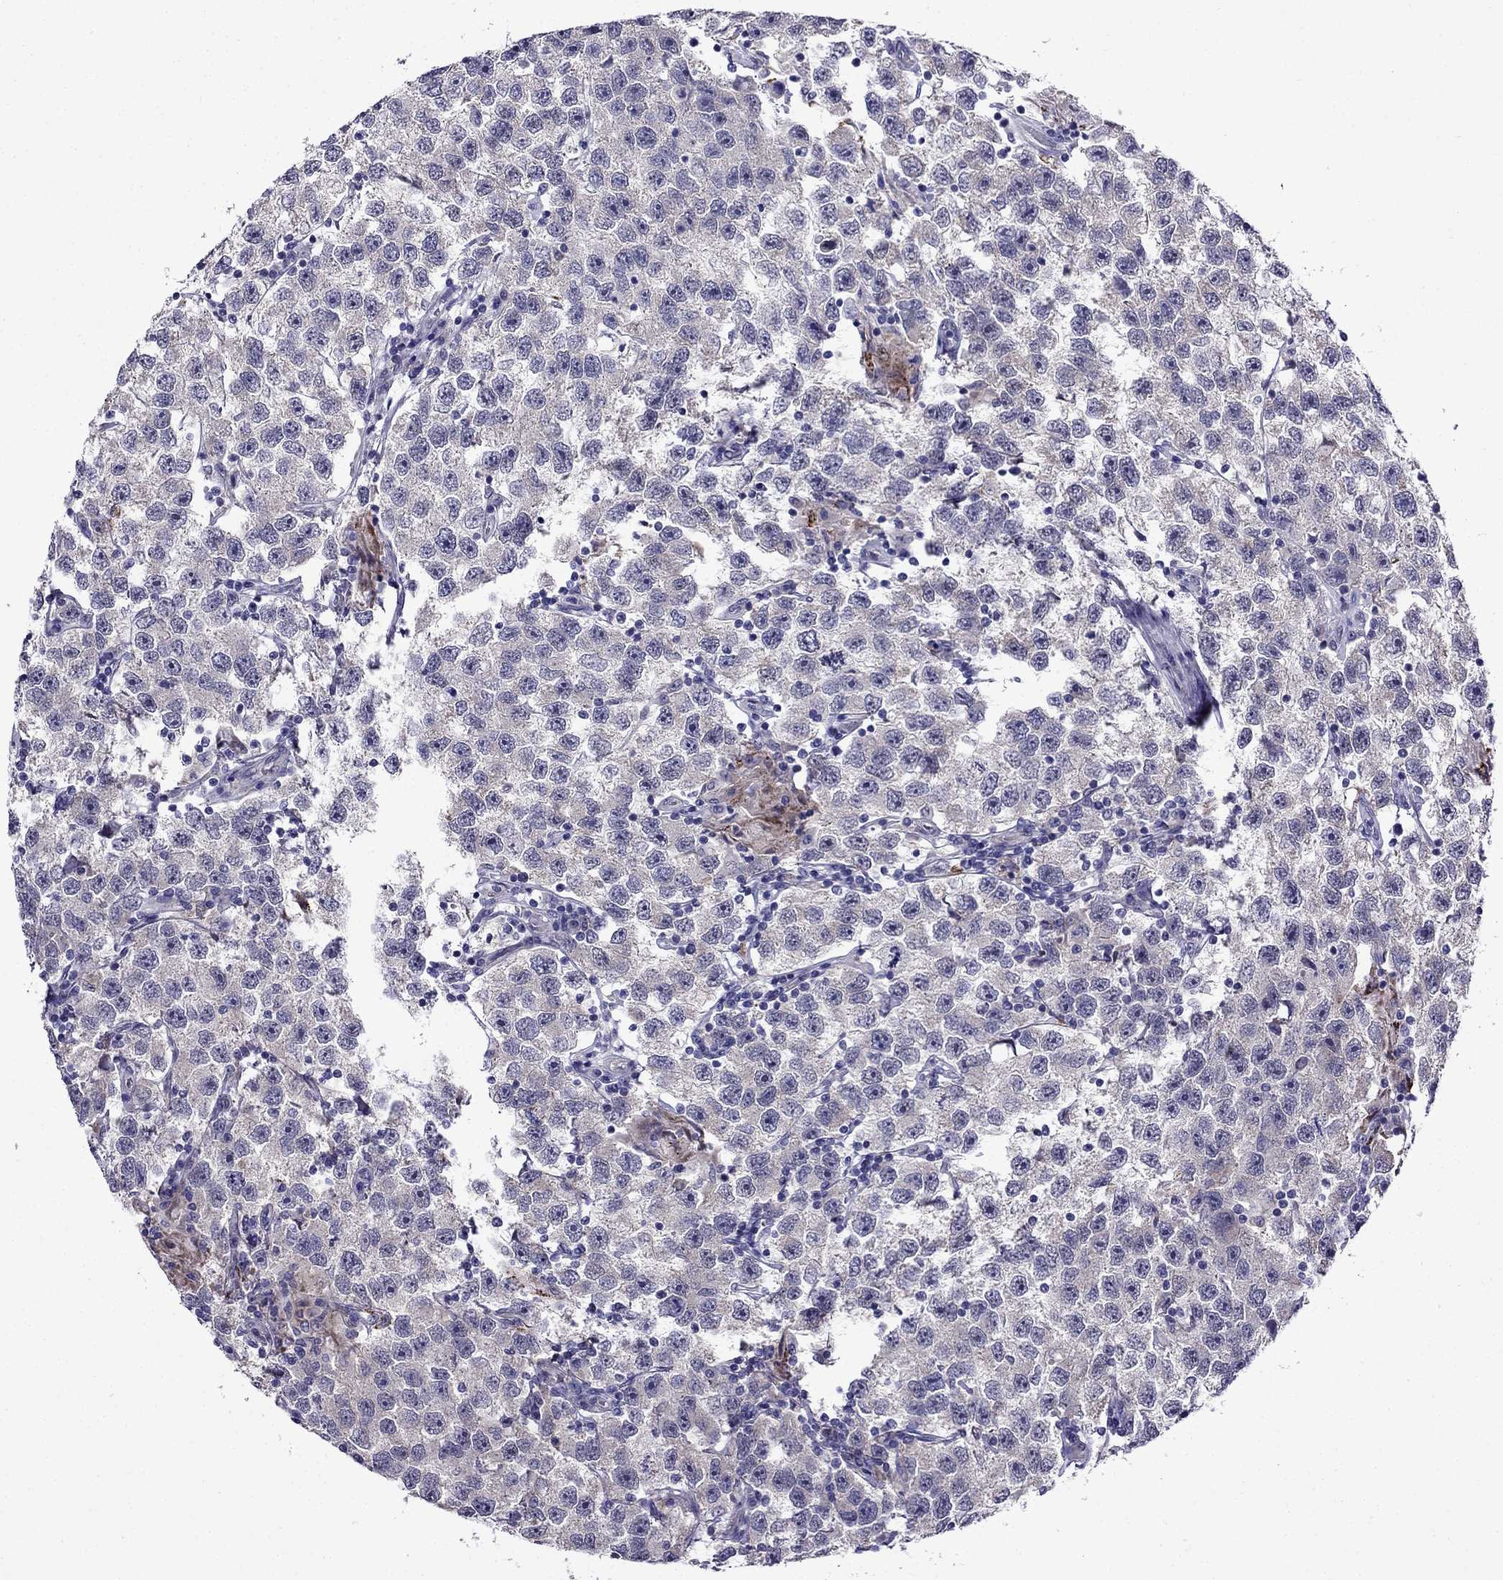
{"staining": {"intensity": "negative", "quantity": "none", "location": "none"}, "tissue": "testis cancer", "cell_type": "Tumor cells", "image_type": "cancer", "snomed": [{"axis": "morphology", "description": "Seminoma, NOS"}, {"axis": "topography", "description": "Testis"}], "caption": "High magnification brightfield microscopy of testis cancer (seminoma) stained with DAB (brown) and counterstained with hematoxylin (blue): tumor cells show no significant expression.", "gene": "PI16", "patient": {"sex": "male", "age": 26}}